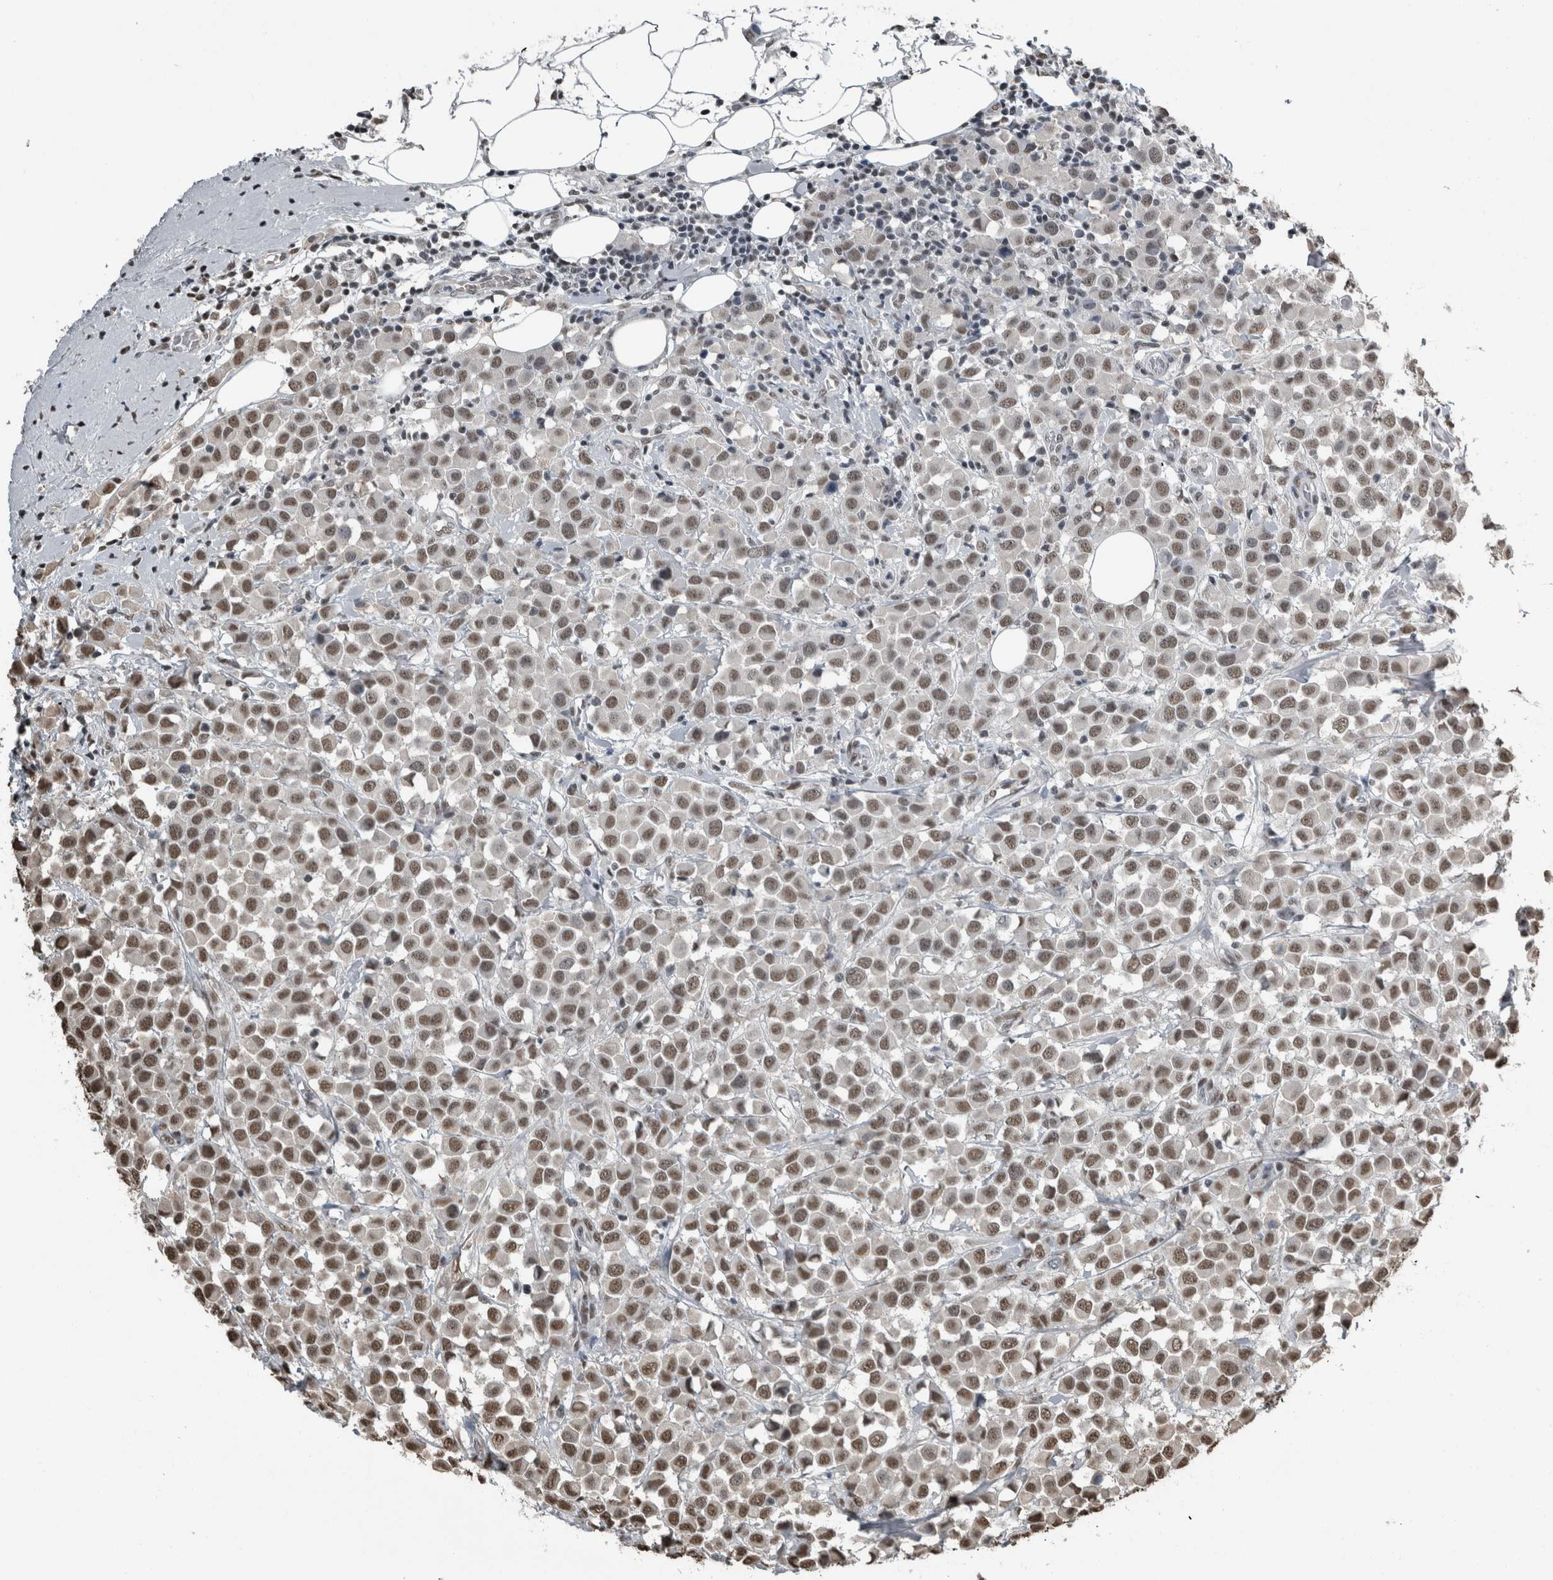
{"staining": {"intensity": "moderate", "quantity": ">75%", "location": "nuclear"}, "tissue": "breast cancer", "cell_type": "Tumor cells", "image_type": "cancer", "snomed": [{"axis": "morphology", "description": "Duct carcinoma"}, {"axis": "topography", "description": "Breast"}], "caption": "Immunohistochemistry (IHC) image of human breast invasive ductal carcinoma stained for a protein (brown), which exhibits medium levels of moderate nuclear positivity in approximately >75% of tumor cells.", "gene": "TGS1", "patient": {"sex": "female", "age": 61}}